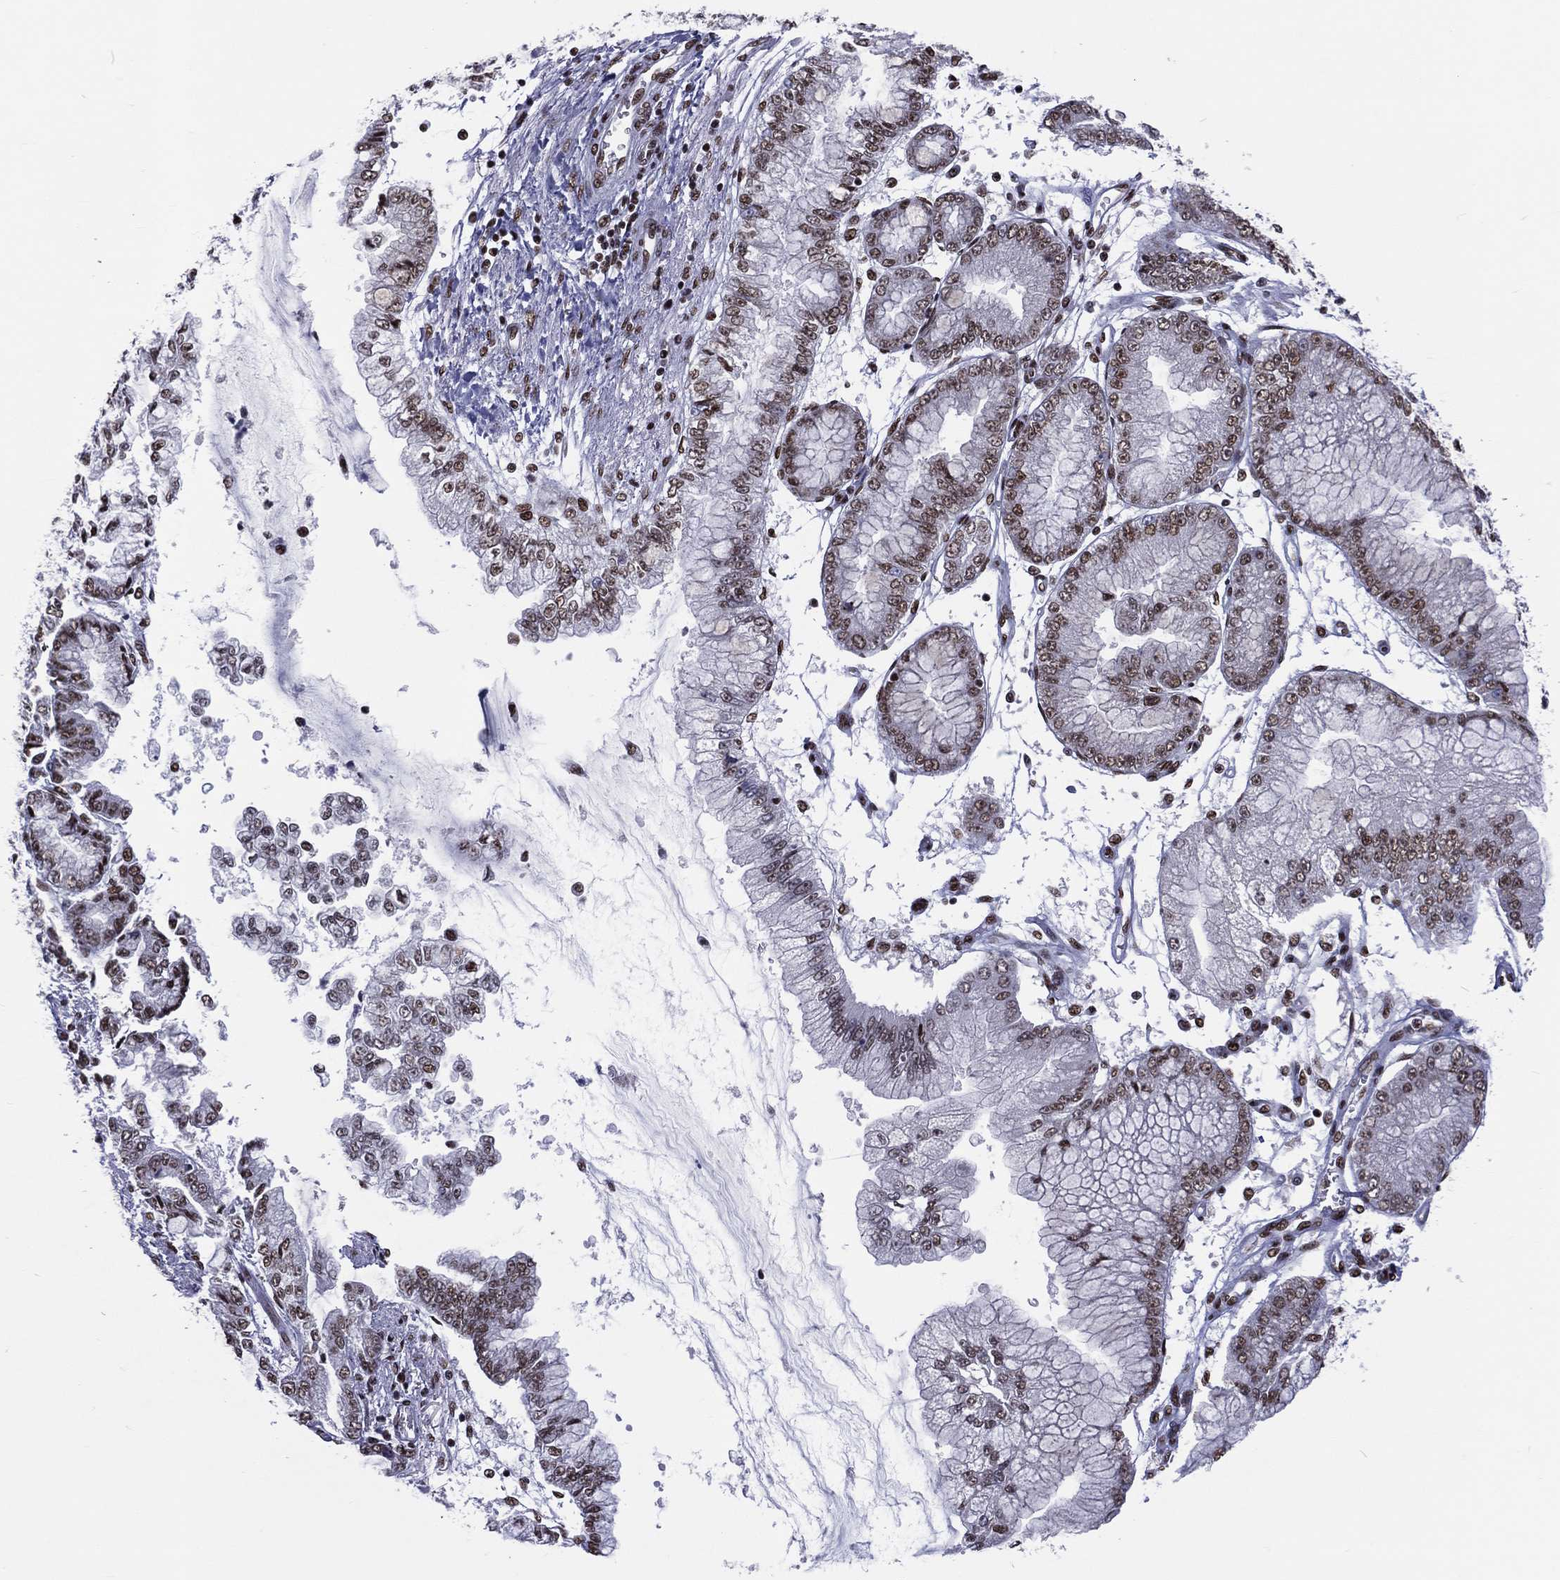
{"staining": {"intensity": "moderate", "quantity": ">75%", "location": "nuclear"}, "tissue": "stomach cancer", "cell_type": "Tumor cells", "image_type": "cancer", "snomed": [{"axis": "morphology", "description": "Adenocarcinoma, NOS"}, {"axis": "topography", "description": "Stomach, upper"}], "caption": "Protein analysis of stomach cancer tissue displays moderate nuclear expression in about >75% of tumor cells.", "gene": "ZNF7", "patient": {"sex": "female", "age": 74}}